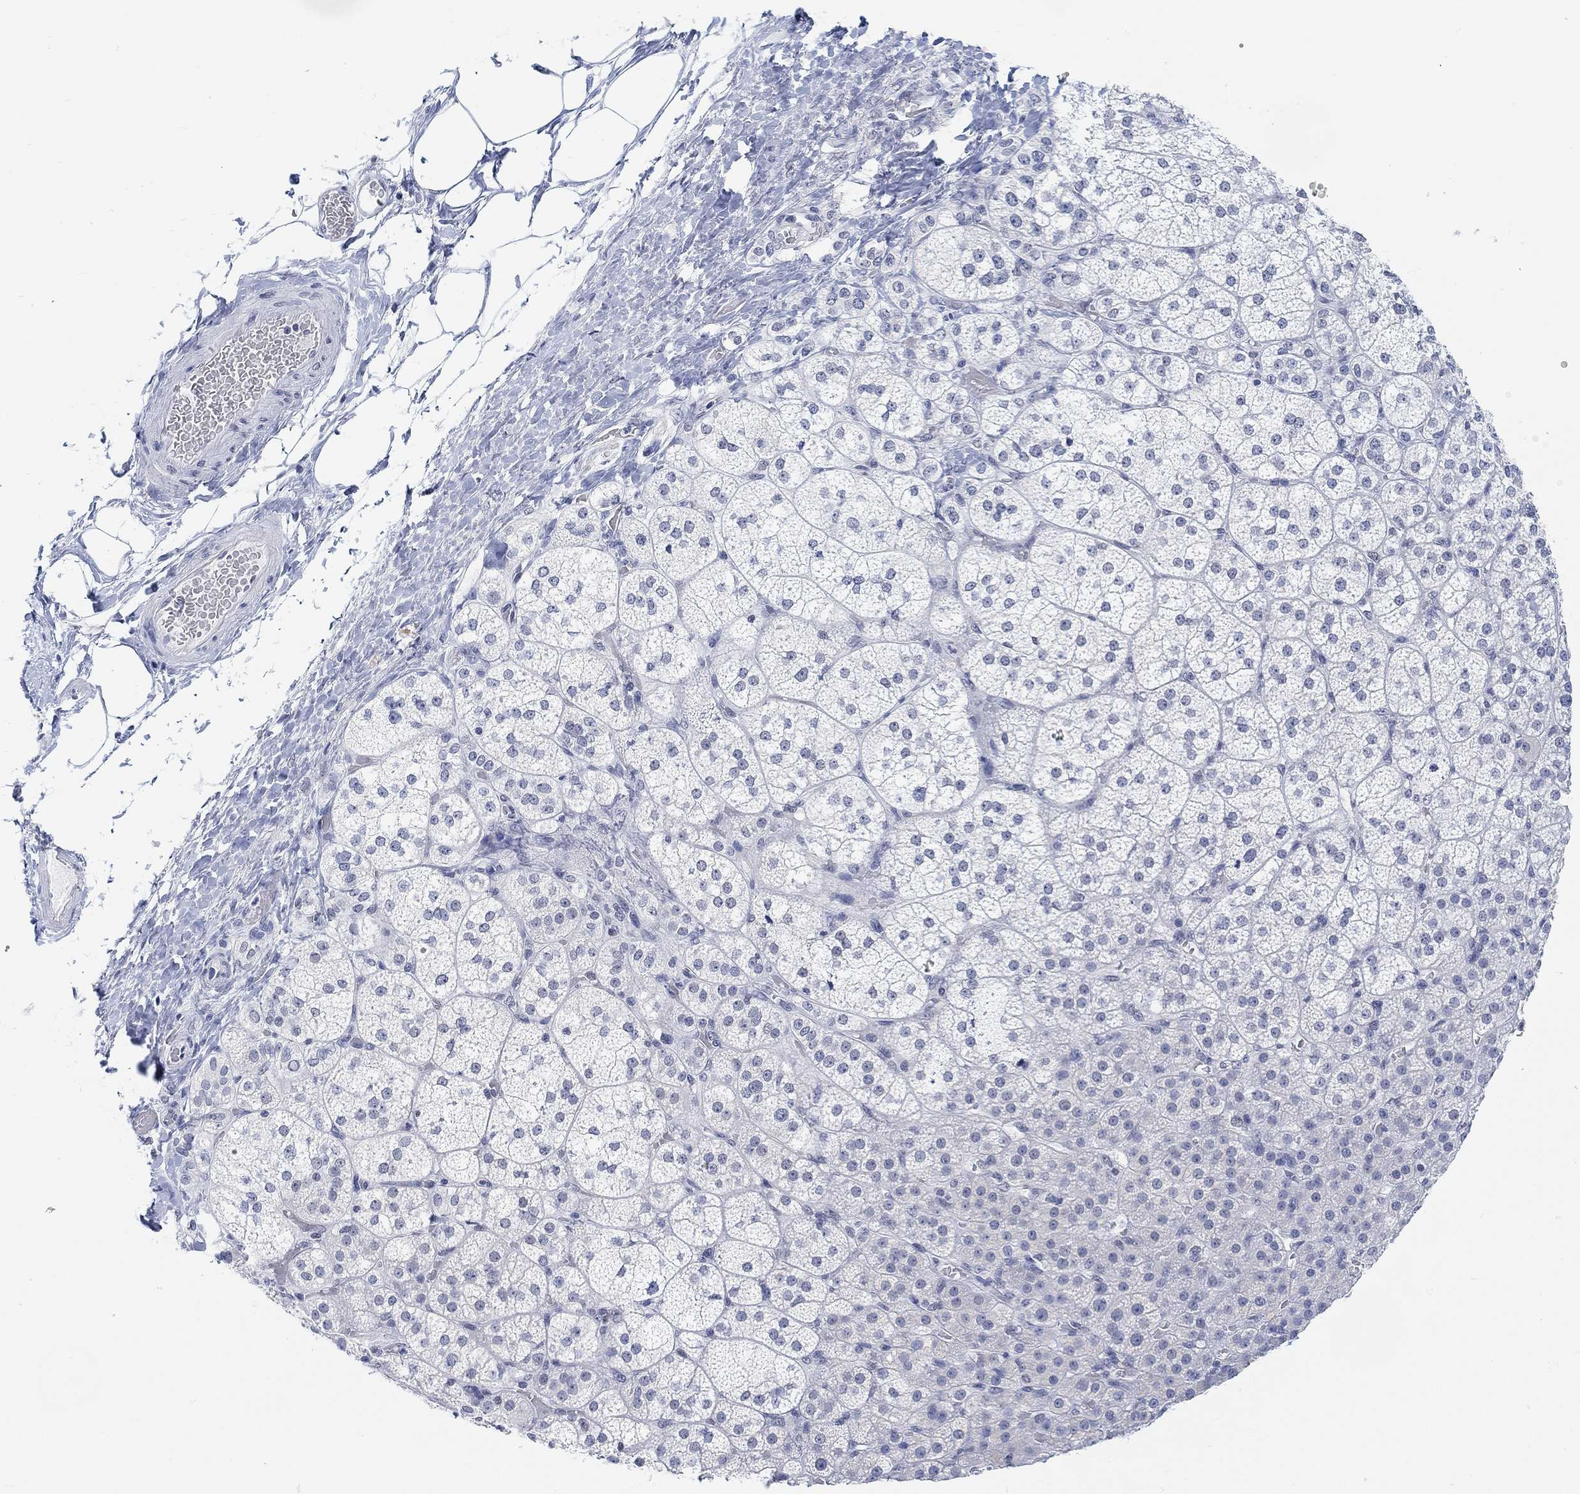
{"staining": {"intensity": "negative", "quantity": "none", "location": "none"}, "tissue": "adrenal gland", "cell_type": "Glandular cells", "image_type": "normal", "snomed": [{"axis": "morphology", "description": "Normal tissue, NOS"}, {"axis": "topography", "description": "Adrenal gland"}], "caption": "This is a image of IHC staining of normal adrenal gland, which shows no positivity in glandular cells. The staining is performed using DAB brown chromogen with nuclei counter-stained in using hematoxylin.", "gene": "PURG", "patient": {"sex": "female", "age": 60}}